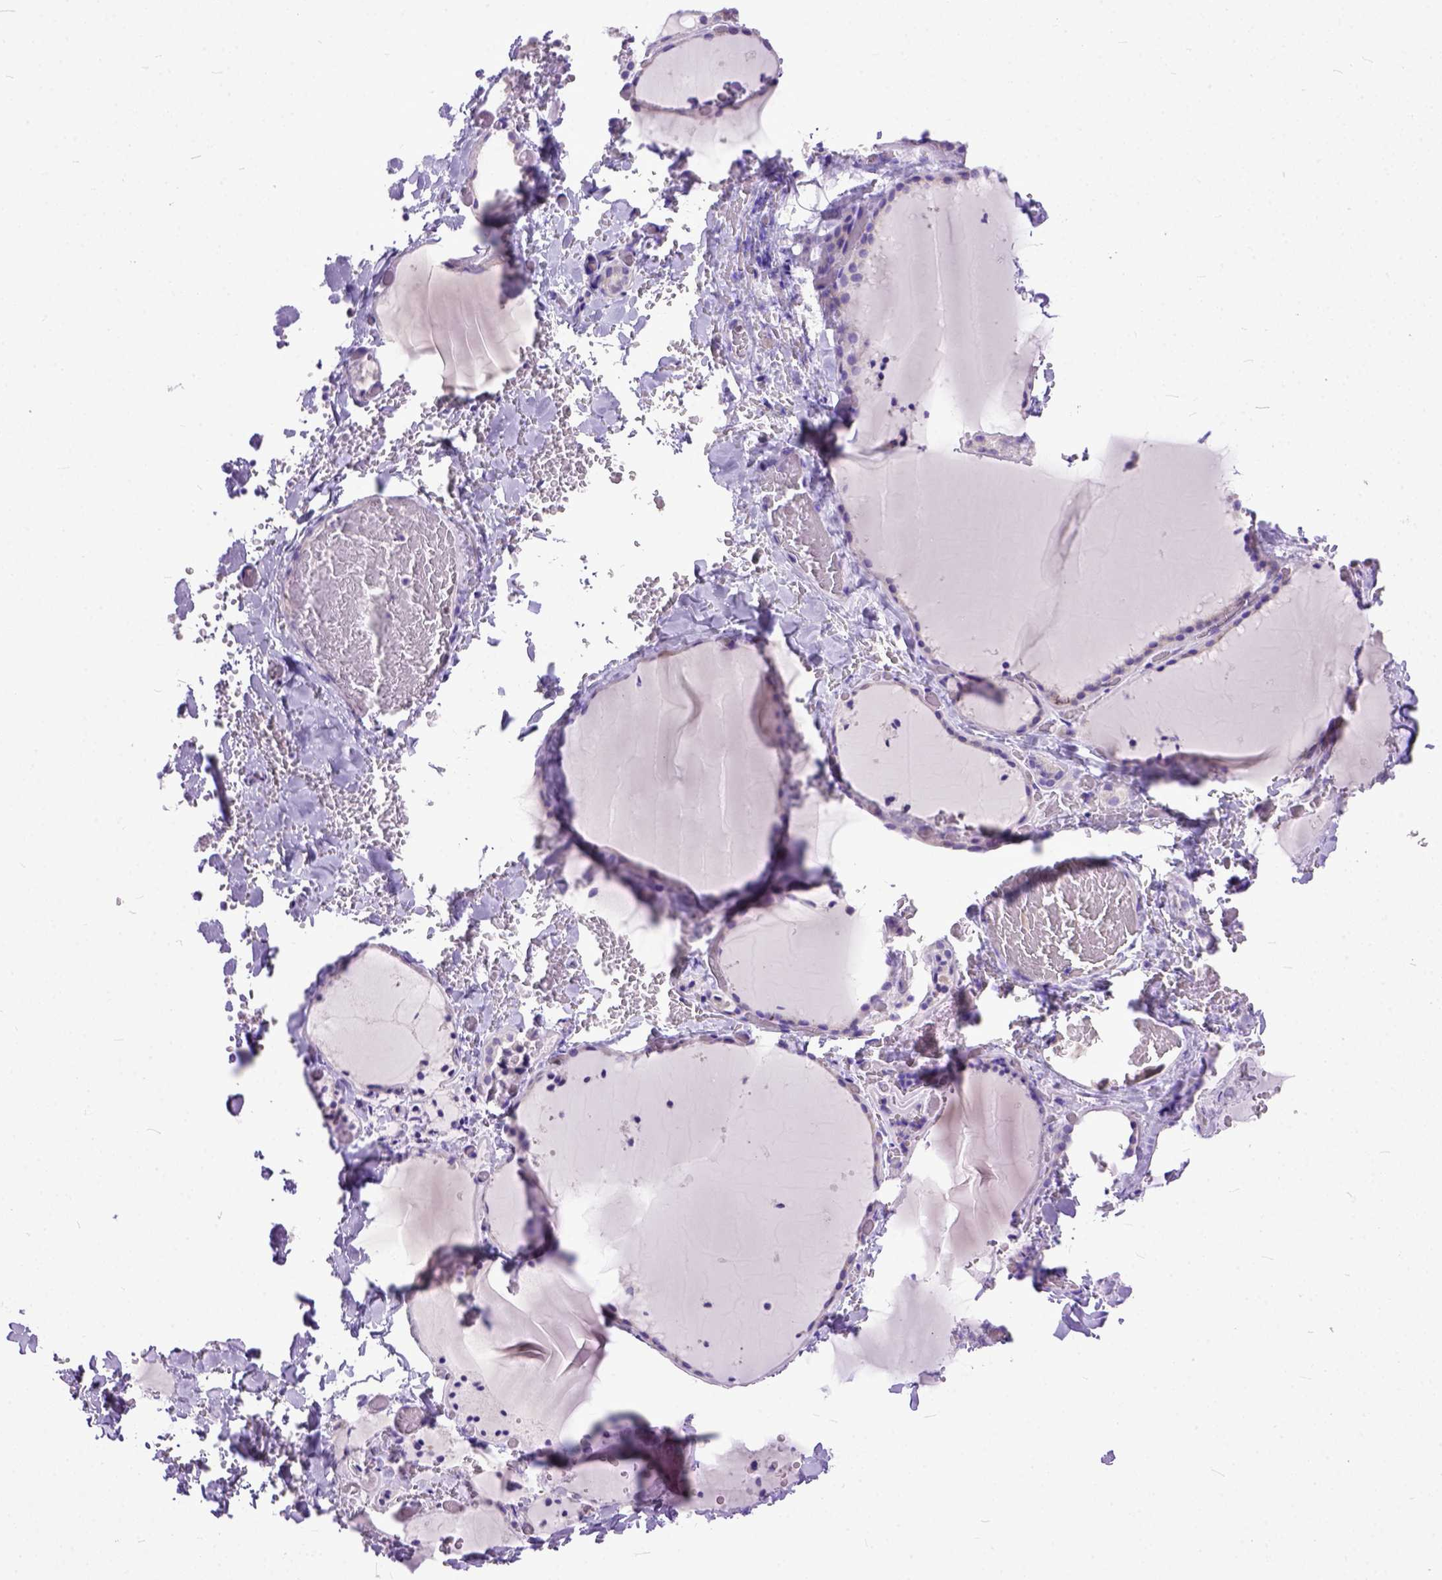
{"staining": {"intensity": "moderate", "quantity": "<25%", "location": "cytoplasmic/membranous"}, "tissue": "thyroid gland", "cell_type": "Glandular cells", "image_type": "normal", "snomed": [{"axis": "morphology", "description": "Normal tissue, NOS"}, {"axis": "topography", "description": "Thyroid gland"}], "caption": "Immunohistochemistry (DAB) staining of normal human thyroid gland demonstrates moderate cytoplasmic/membranous protein positivity in about <25% of glandular cells.", "gene": "CRB1", "patient": {"sex": "female", "age": 36}}